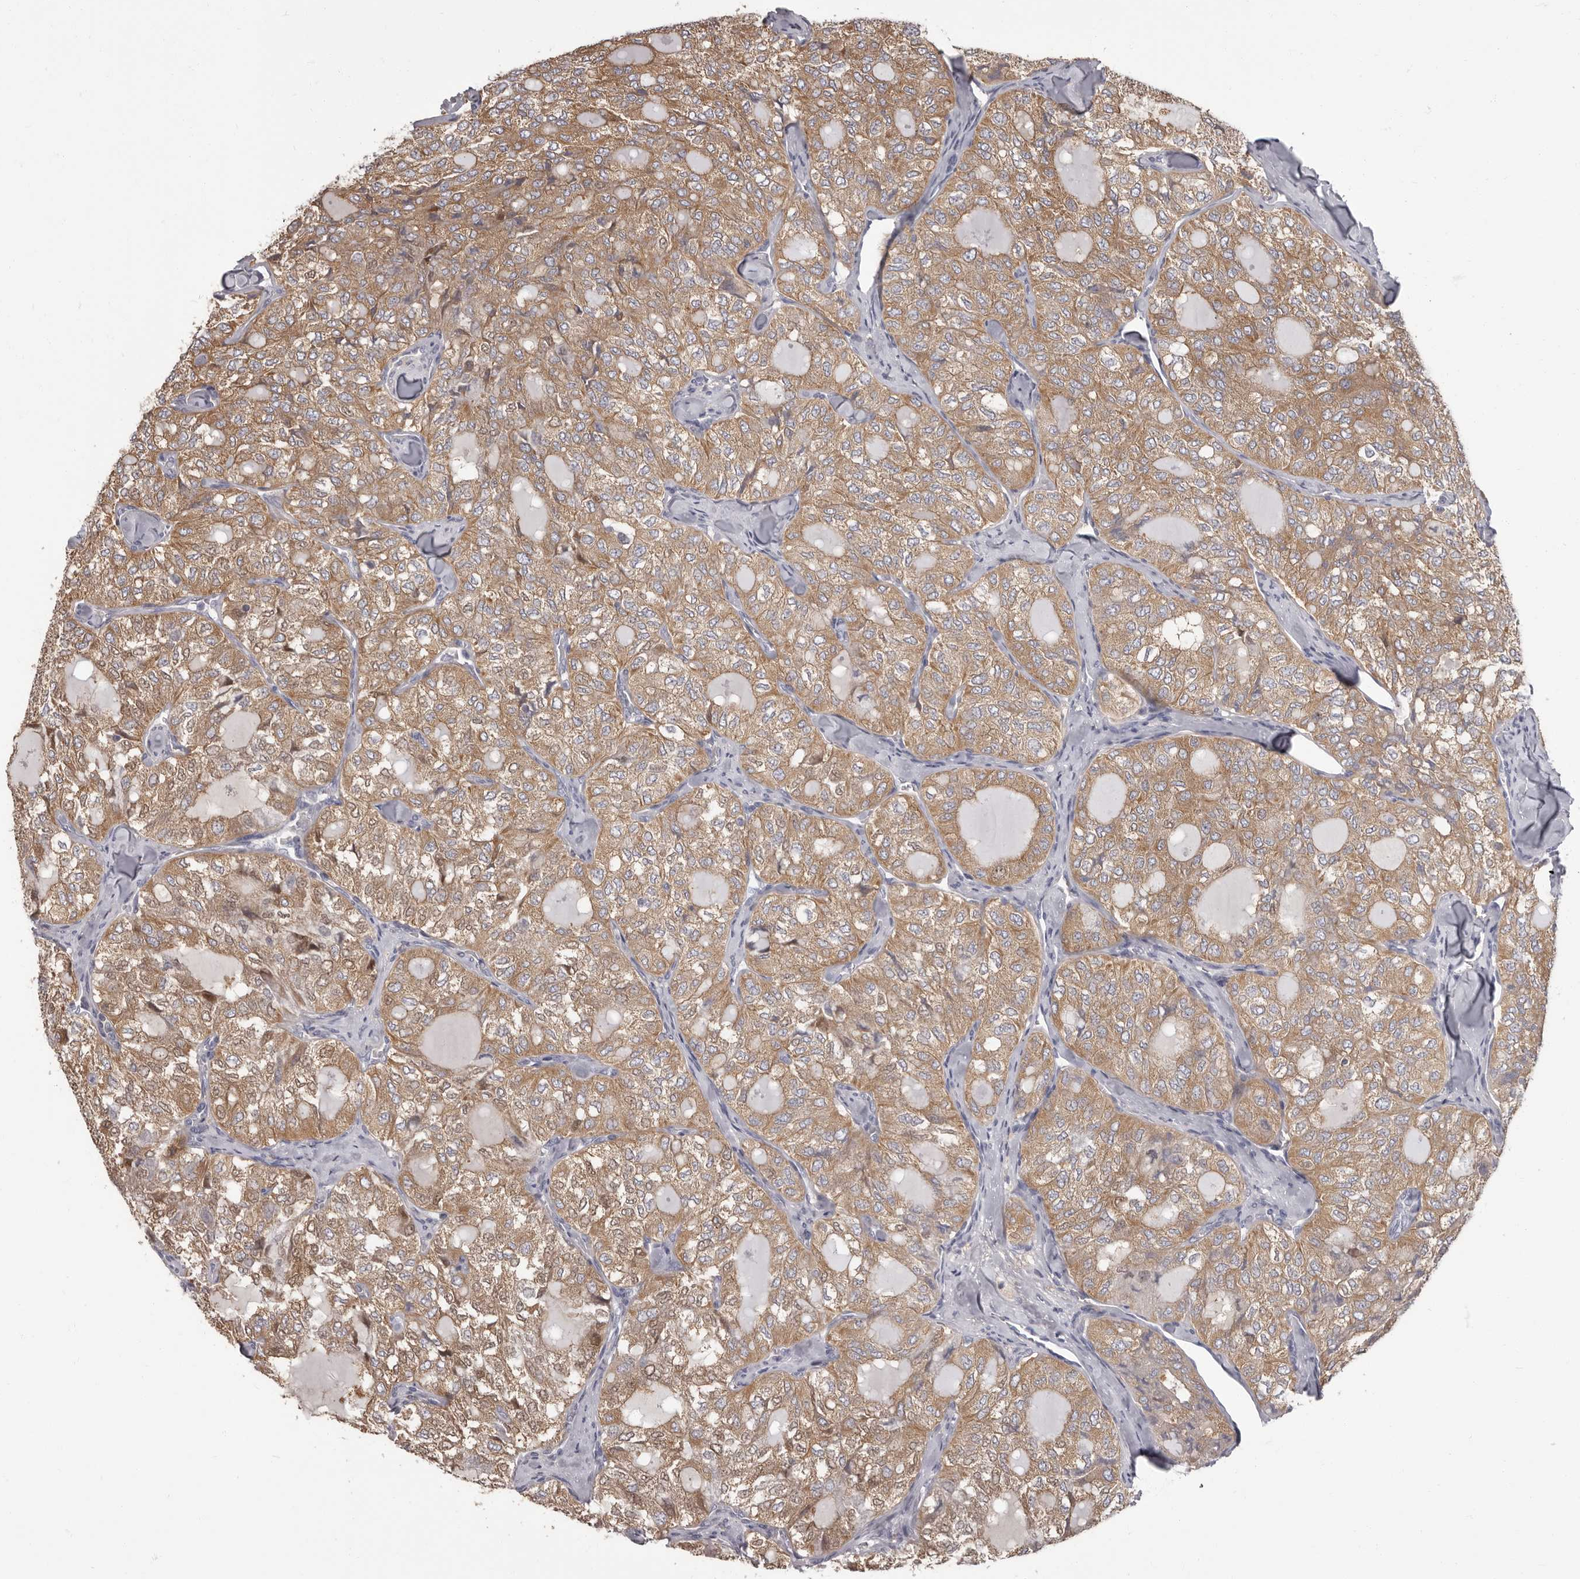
{"staining": {"intensity": "moderate", "quantity": ">75%", "location": "cytoplasmic/membranous"}, "tissue": "thyroid cancer", "cell_type": "Tumor cells", "image_type": "cancer", "snomed": [{"axis": "morphology", "description": "Follicular adenoma carcinoma, NOS"}, {"axis": "topography", "description": "Thyroid gland"}], "caption": "Protein expression analysis of follicular adenoma carcinoma (thyroid) demonstrates moderate cytoplasmic/membranous positivity in about >75% of tumor cells.", "gene": "APEH", "patient": {"sex": "male", "age": 75}}